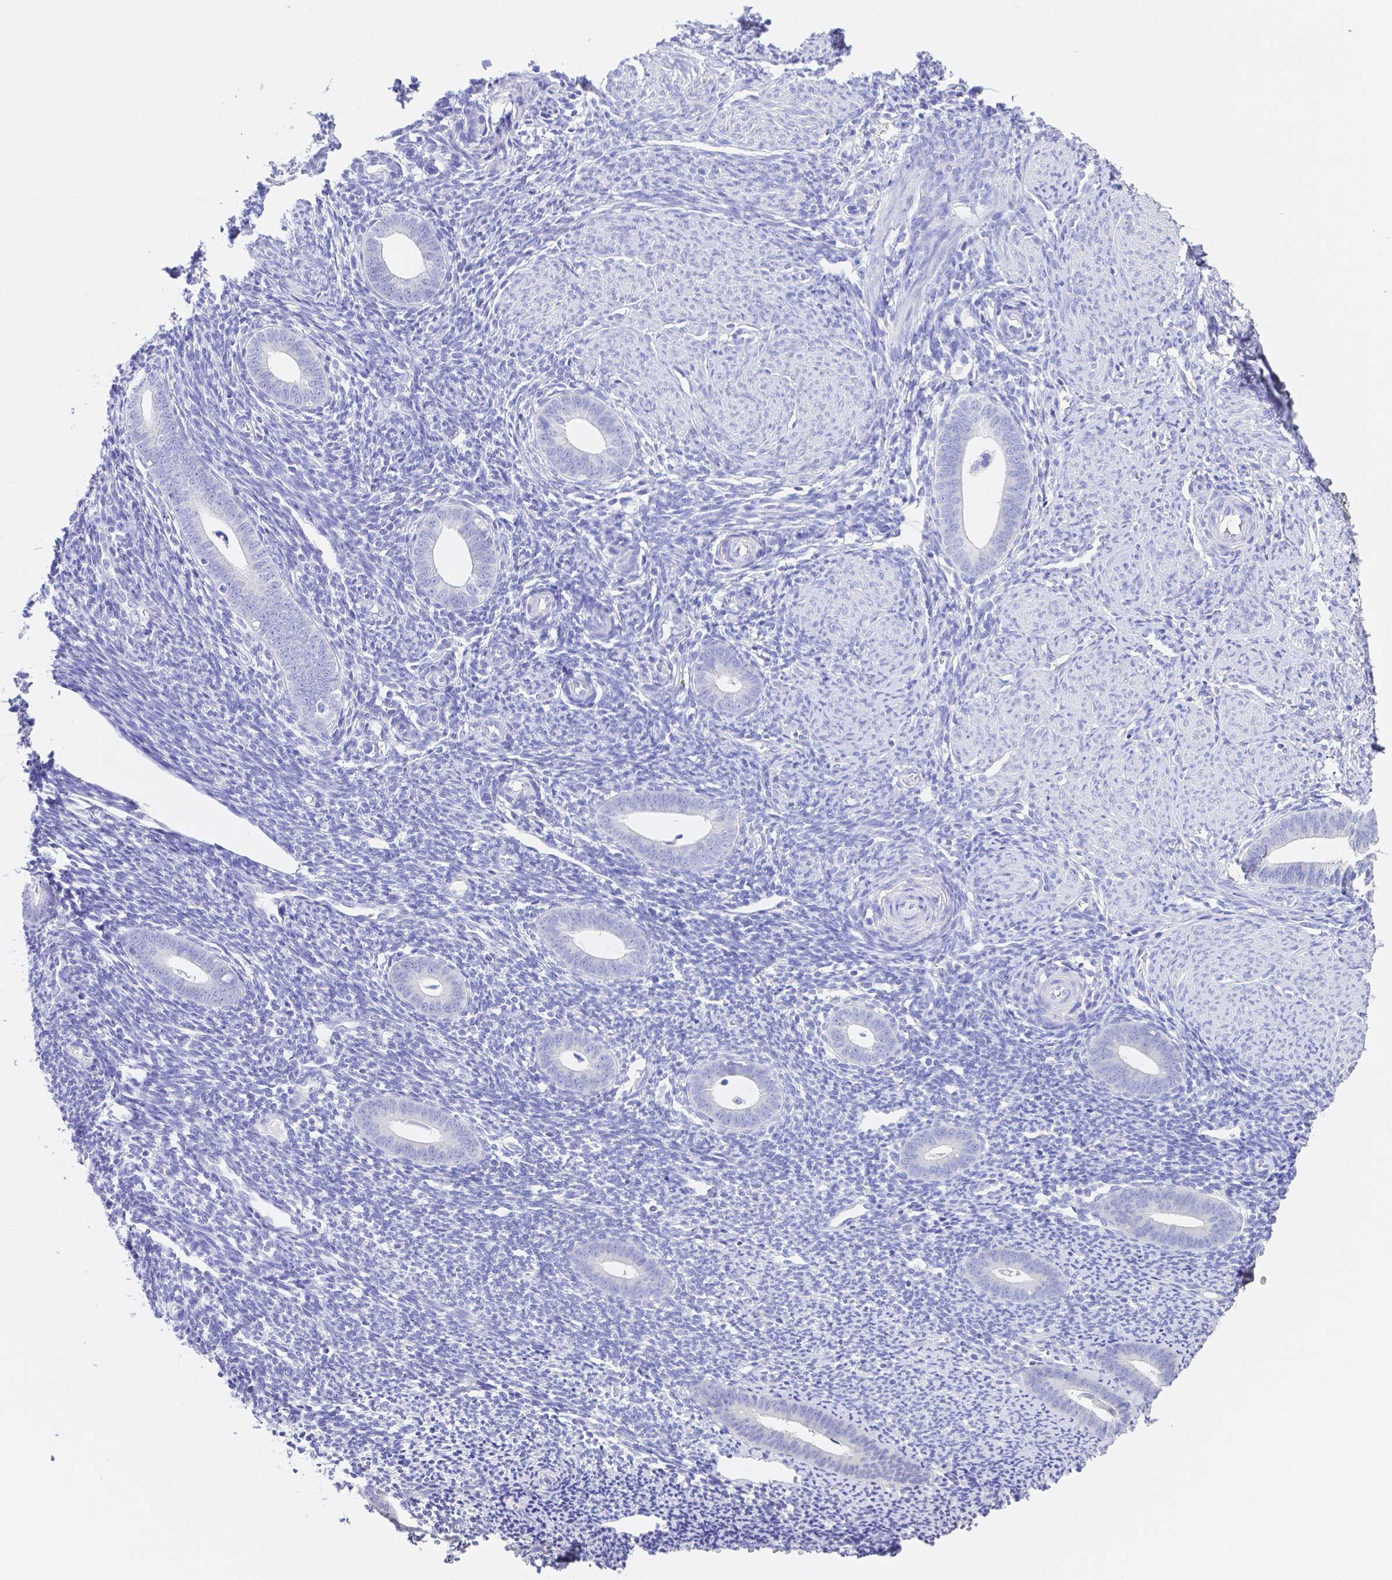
{"staining": {"intensity": "negative", "quantity": "none", "location": "none"}, "tissue": "endometrium", "cell_type": "Cells in endometrial stroma", "image_type": "normal", "snomed": [{"axis": "morphology", "description": "Normal tissue, NOS"}, {"axis": "topography", "description": "Endometrium"}], "caption": "The micrograph demonstrates no staining of cells in endometrial stroma in benign endometrium. (Stains: DAB immunohistochemistry (IHC) with hematoxylin counter stain, Microscopy: brightfield microscopy at high magnification).", "gene": "ZG16B", "patient": {"sex": "female", "age": 39}}